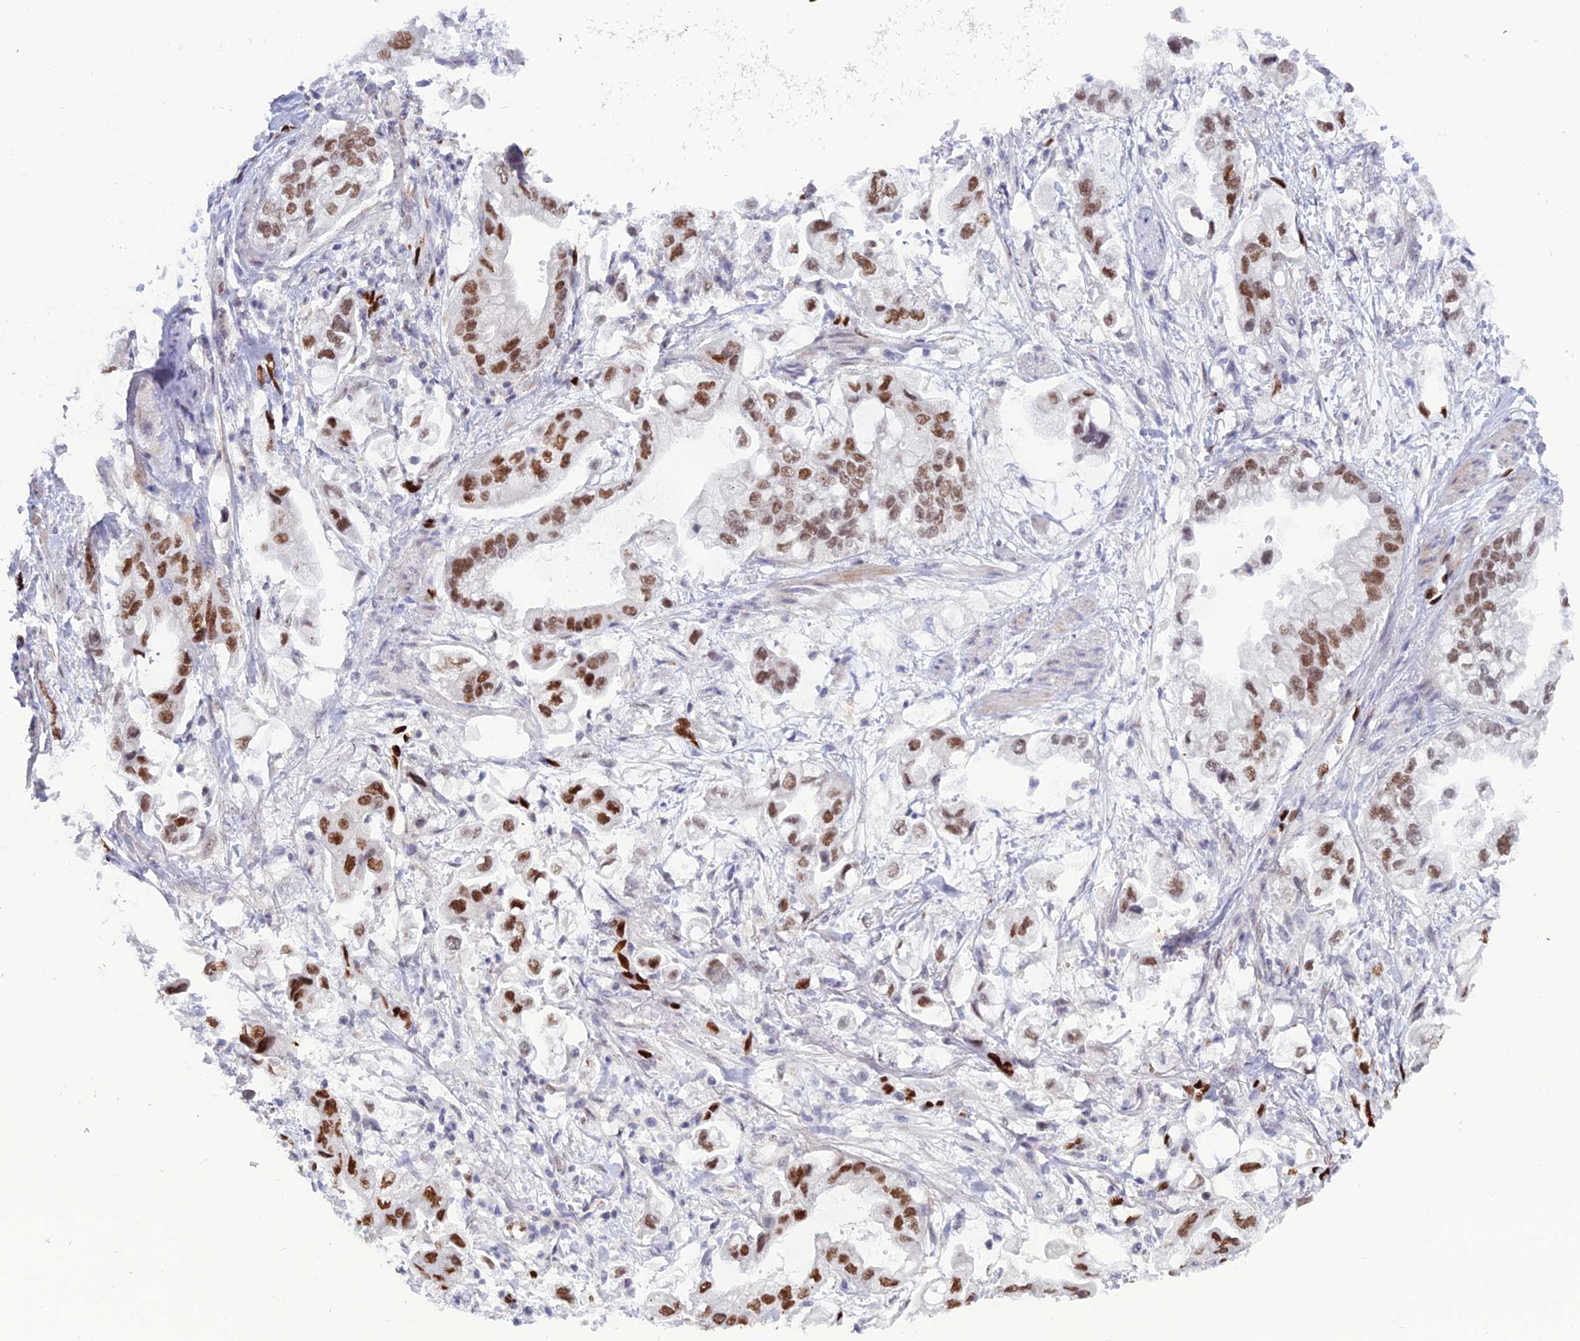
{"staining": {"intensity": "moderate", "quantity": ">75%", "location": "nuclear"}, "tissue": "stomach cancer", "cell_type": "Tumor cells", "image_type": "cancer", "snomed": [{"axis": "morphology", "description": "Adenocarcinoma, NOS"}, {"axis": "topography", "description": "Stomach"}], "caption": "Immunohistochemistry (DAB) staining of stomach adenocarcinoma demonstrates moderate nuclear protein staining in approximately >75% of tumor cells.", "gene": "NOL4L", "patient": {"sex": "male", "age": 62}}